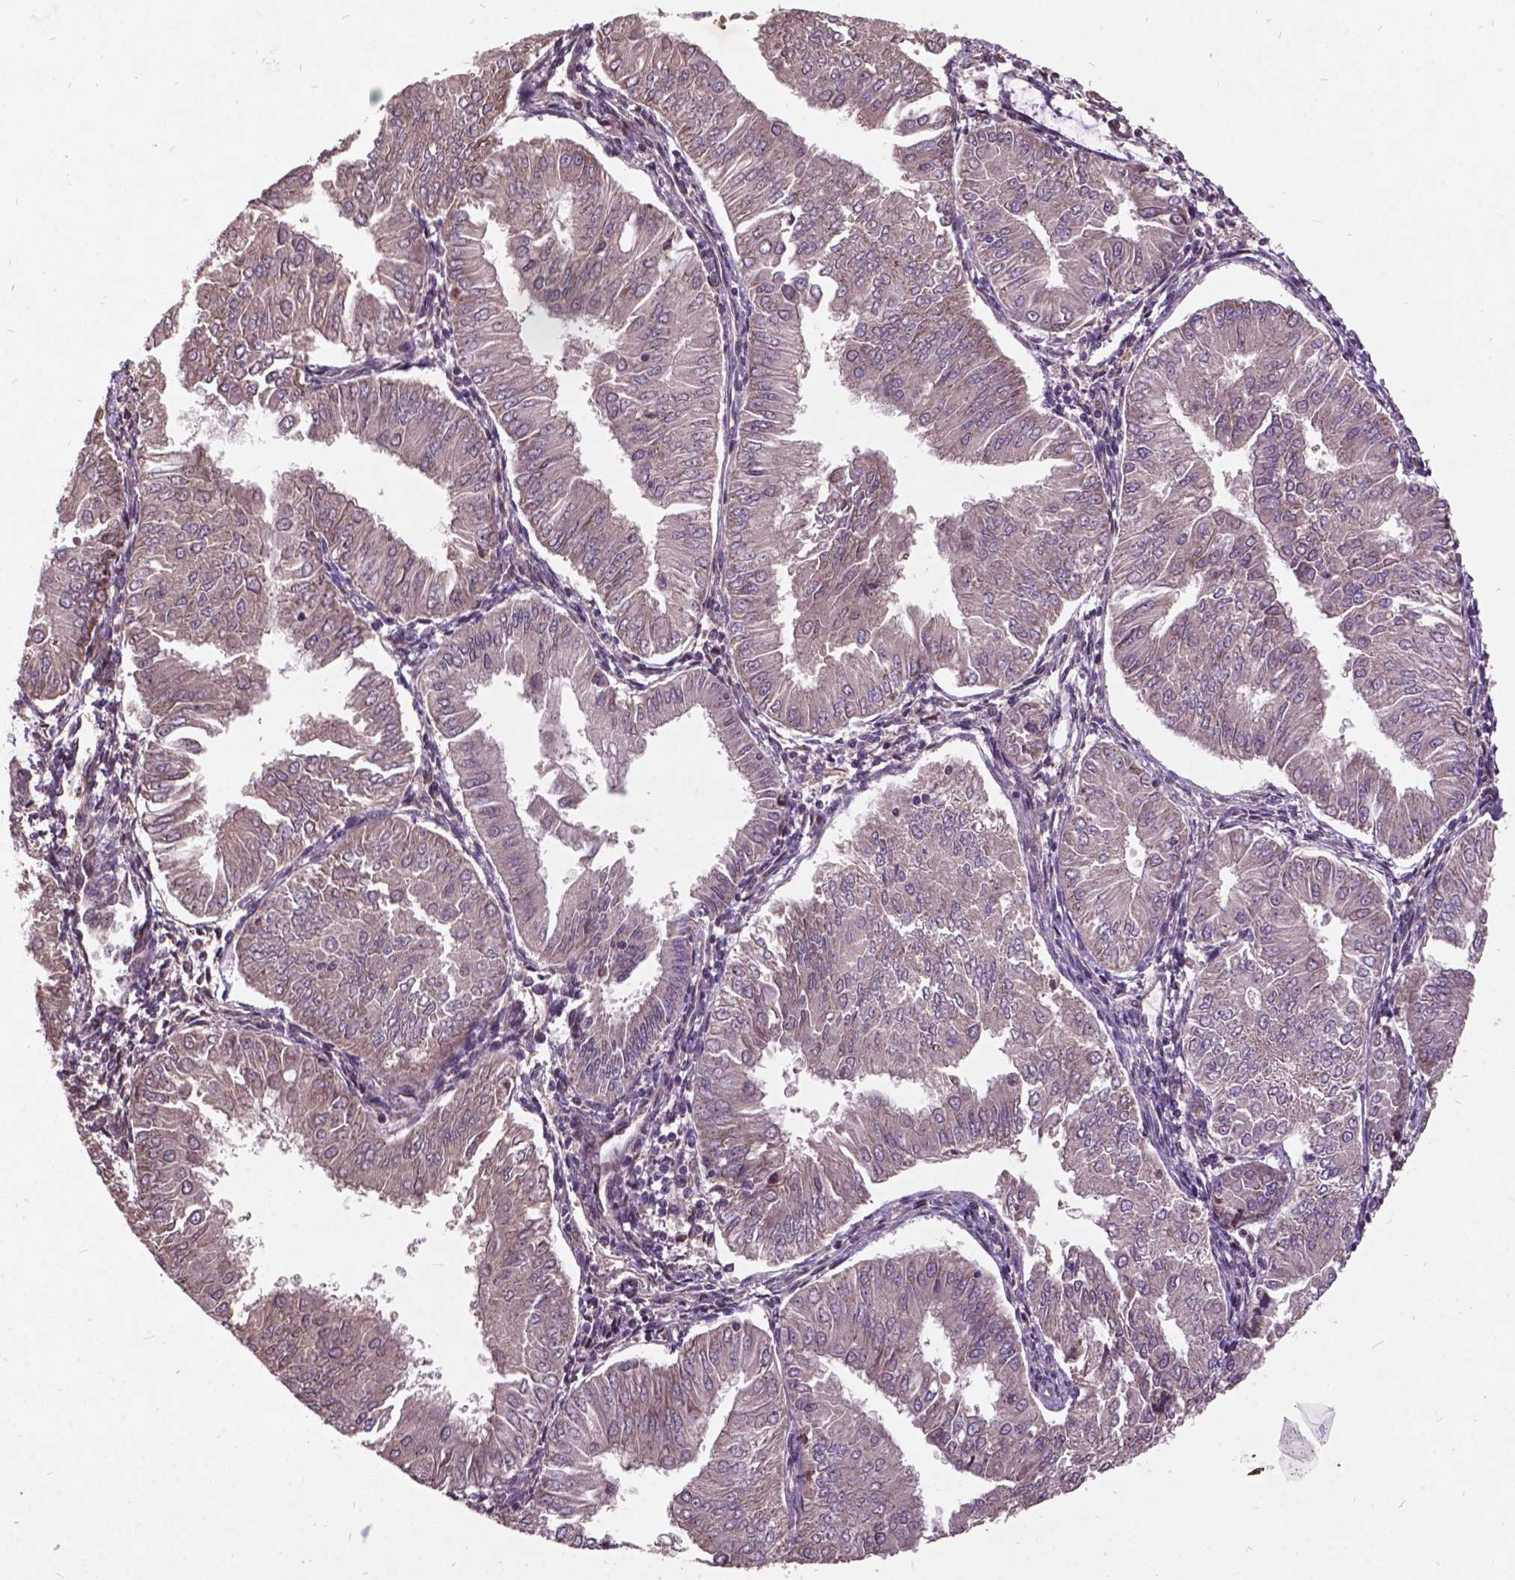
{"staining": {"intensity": "negative", "quantity": "none", "location": "none"}, "tissue": "endometrial cancer", "cell_type": "Tumor cells", "image_type": "cancer", "snomed": [{"axis": "morphology", "description": "Adenocarcinoma, NOS"}, {"axis": "topography", "description": "Endometrium"}], "caption": "There is no significant staining in tumor cells of endometrial cancer.", "gene": "AP1S3", "patient": {"sex": "female", "age": 53}}